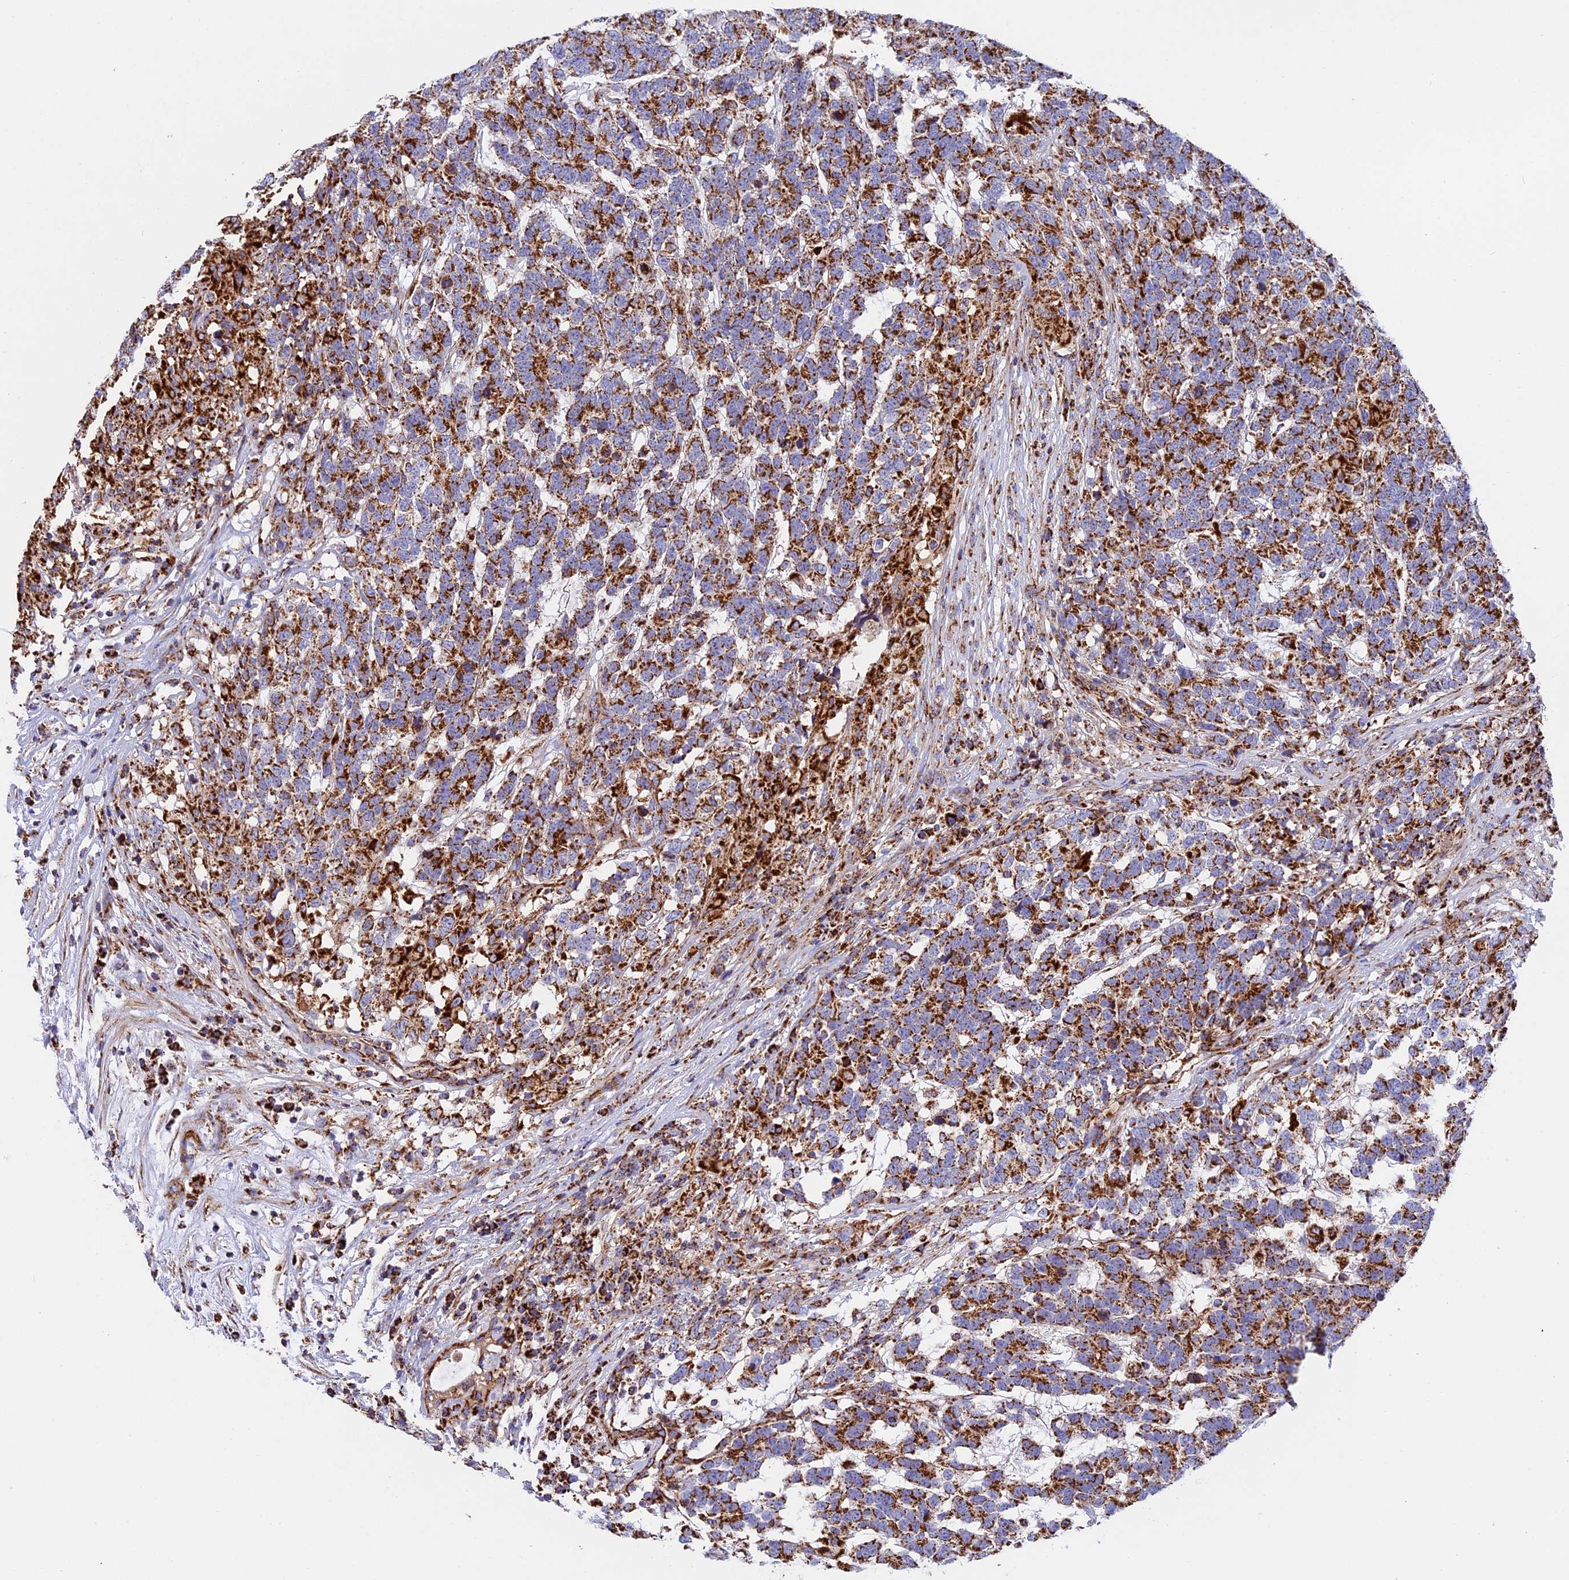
{"staining": {"intensity": "strong", "quantity": ">75%", "location": "cytoplasmic/membranous"}, "tissue": "testis cancer", "cell_type": "Tumor cells", "image_type": "cancer", "snomed": [{"axis": "morphology", "description": "Carcinoma, Embryonal, NOS"}, {"axis": "topography", "description": "Testis"}], "caption": "Immunohistochemical staining of human embryonal carcinoma (testis) displays strong cytoplasmic/membranous protein positivity in about >75% of tumor cells.", "gene": "UQCRB", "patient": {"sex": "male", "age": 26}}